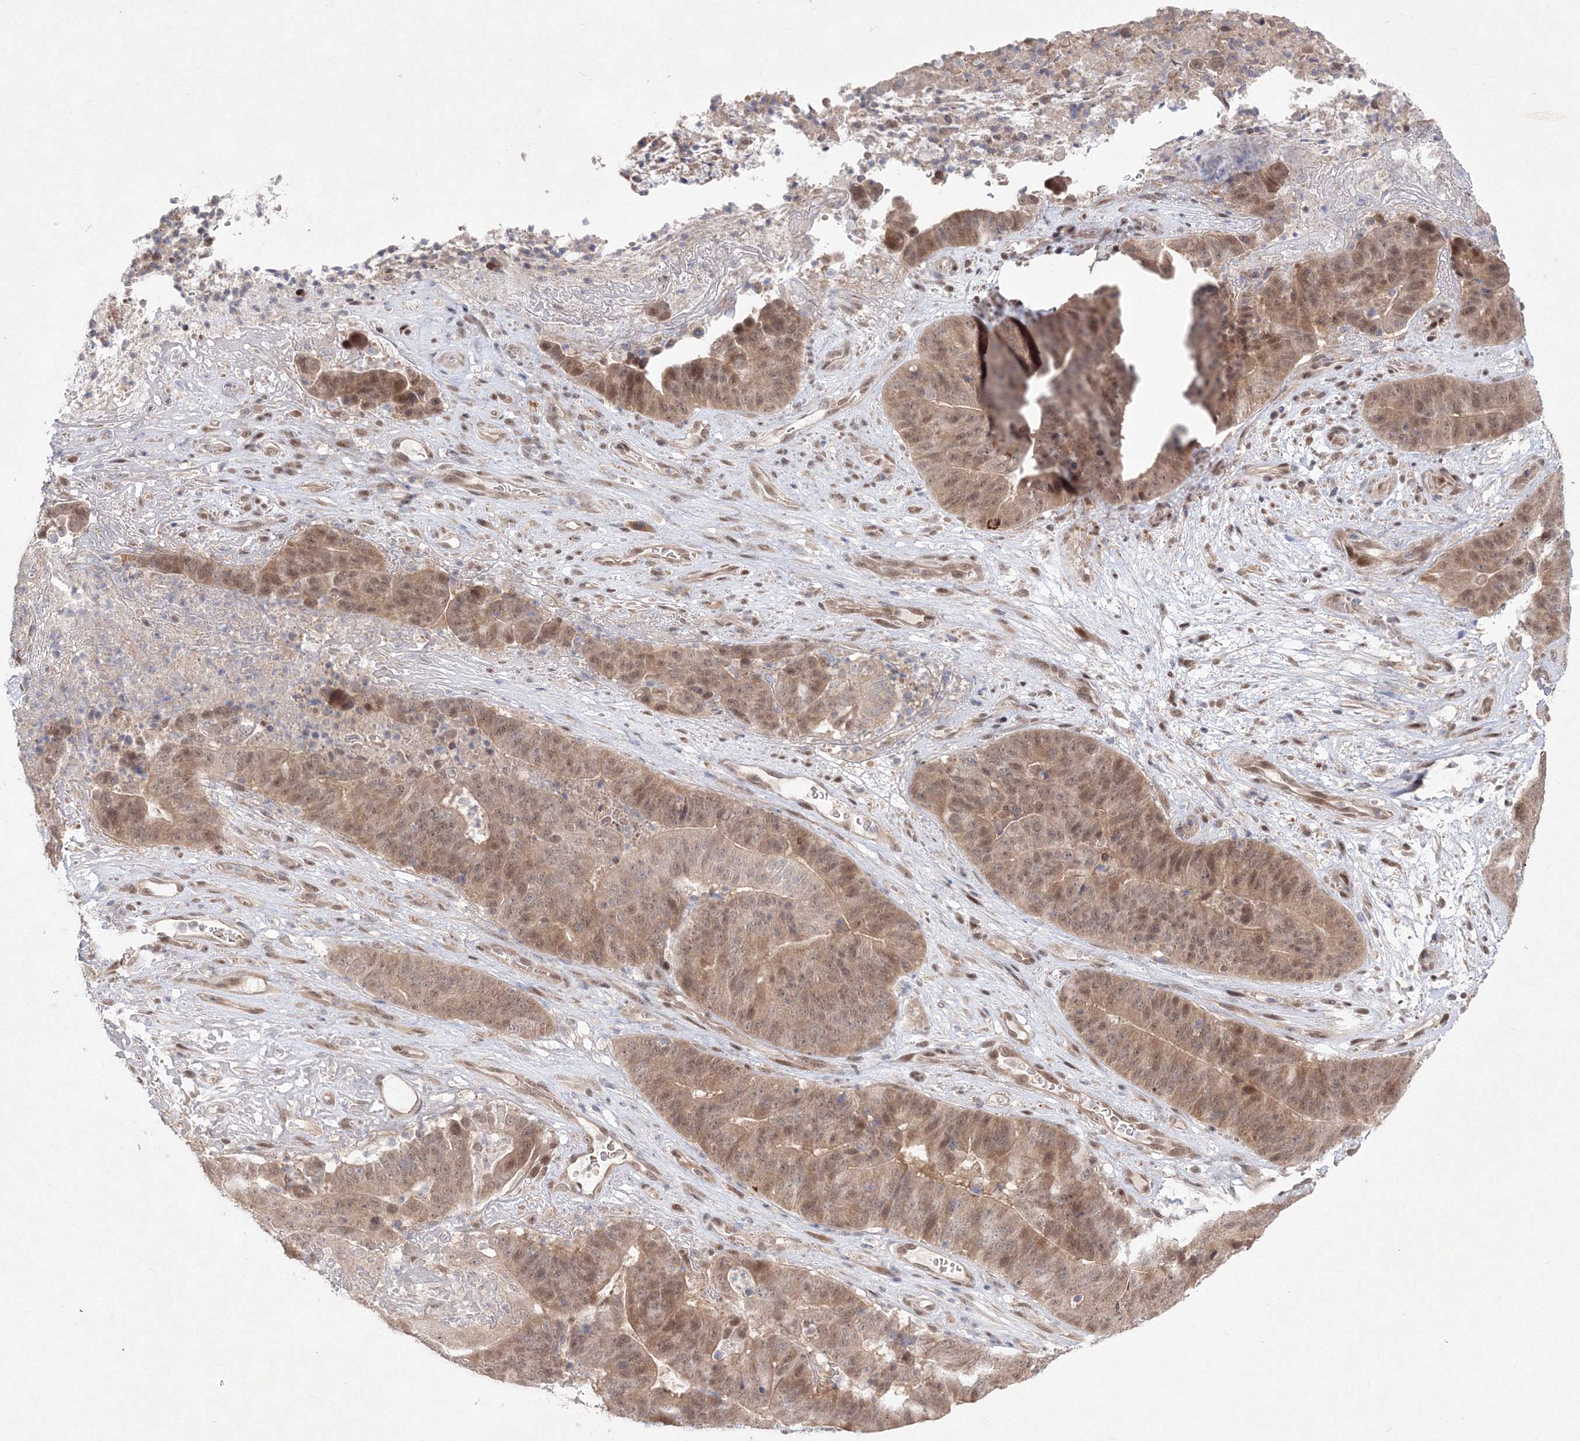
{"staining": {"intensity": "moderate", "quantity": ">75%", "location": "cytoplasmic/membranous,nuclear"}, "tissue": "pancreatic cancer", "cell_type": "Tumor cells", "image_type": "cancer", "snomed": [{"axis": "morphology", "description": "Adenocarcinoma, NOS"}, {"axis": "topography", "description": "Pancreas"}], "caption": "A high-resolution photomicrograph shows immunohistochemistry staining of pancreatic adenocarcinoma, which shows moderate cytoplasmic/membranous and nuclear expression in approximately >75% of tumor cells.", "gene": "COPS4", "patient": {"sex": "female", "age": 77}}